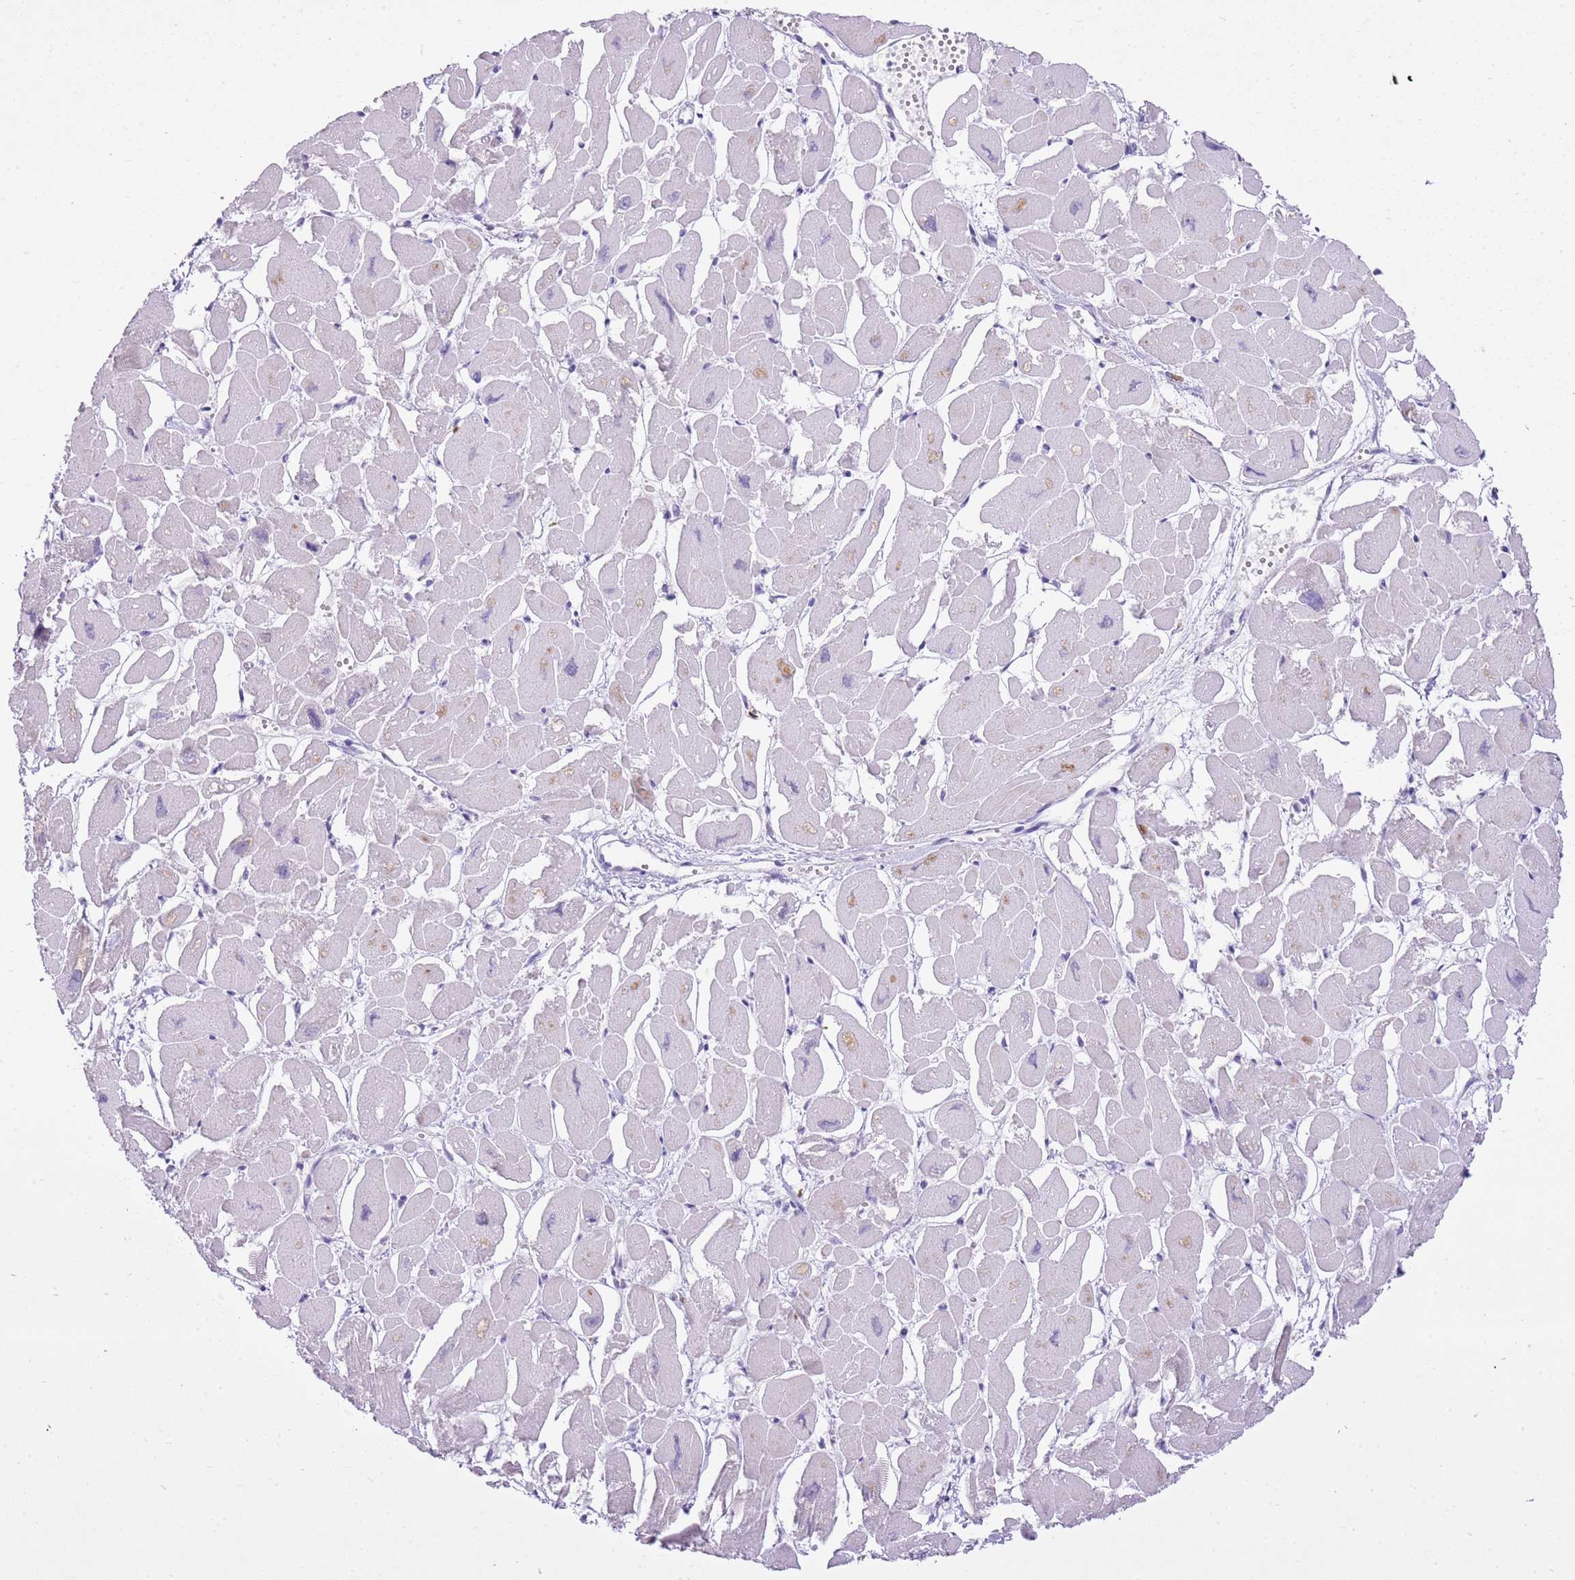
{"staining": {"intensity": "negative", "quantity": "none", "location": "none"}, "tissue": "heart muscle", "cell_type": "Cardiomyocytes", "image_type": "normal", "snomed": [{"axis": "morphology", "description": "Normal tissue, NOS"}, {"axis": "topography", "description": "Heart"}], "caption": "Immunohistochemistry photomicrograph of normal human heart muscle stained for a protein (brown), which exhibits no staining in cardiomyocytes. (Immunohistochemistry, brightfield microscopy, high magnification).", "gene": "XPO7", "patient": {"sex": "male", "age": 54}}